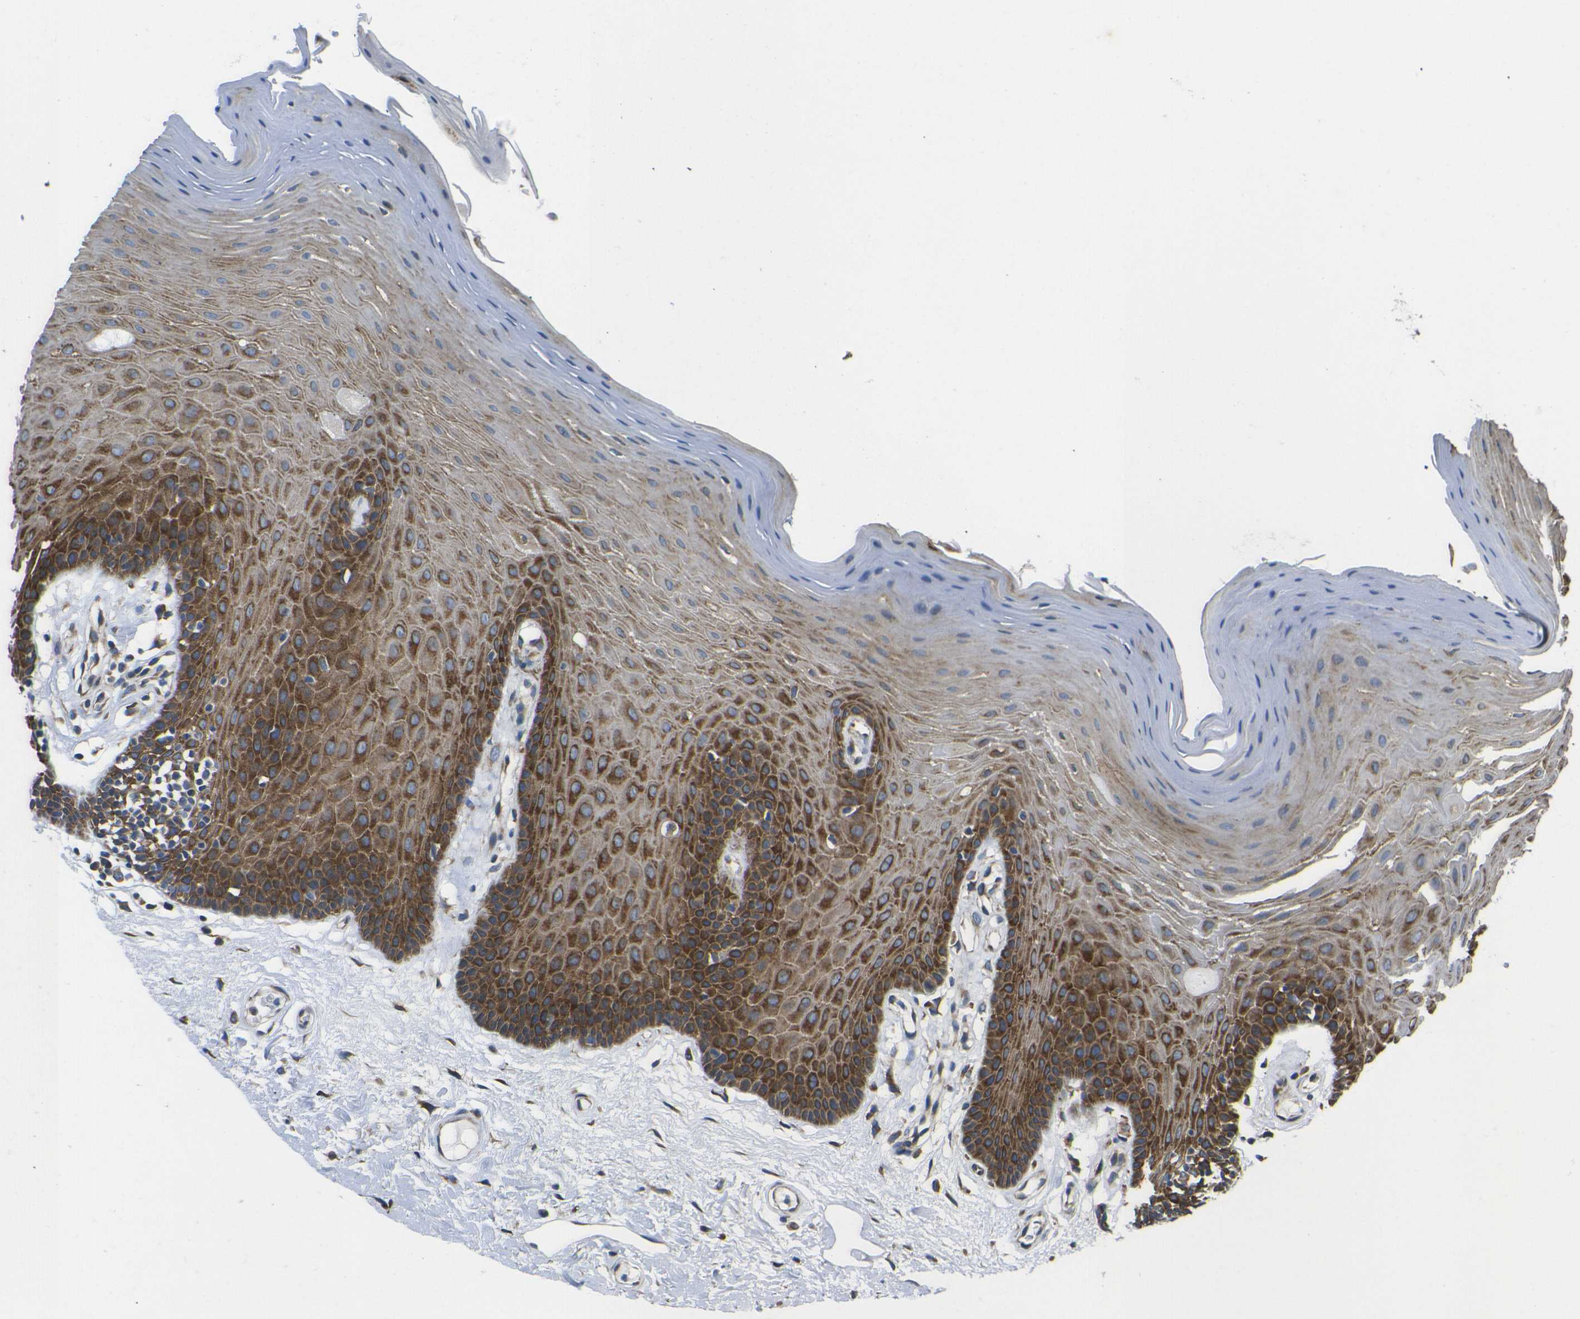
{"staining": {"intensity": "strong", "quantity": ">75%", "location": "cytoplasmic/membranous"}, "tissue": "oral mucosa", "cell_type": "Squamous epithelial cells", "image_type": "normal", "snomed": [{"axis": "morphology", "description": "Normal tissue, NOS"}, {"axis": "morphology", "description": "Squamous cell carcinoma, NOS"}, {"axis": "topography", "description": "Skeletal muscle"}, {"axis": "topography", "description": "Adipose tissue"}, {"axis": "topography", "description": "Vascular tissue"}, {"axis": "topography", "description": "Oral tissue"}, {"axis": "topography", "description": "Peripheral nerve tissue"}, {"axis": "topography", "description": "Head-Neck"}], "caption": "Immunohistochemical staining of unremarkable human oral mucosa displays strong cytoplasmic/membranous protein staining in about >75% of squamous epithelial cells. (Brightfield microscopy of DAB IHC at high magnification).", "gene": "RPSA", "patient": {"sex": "male", "age": 71}}